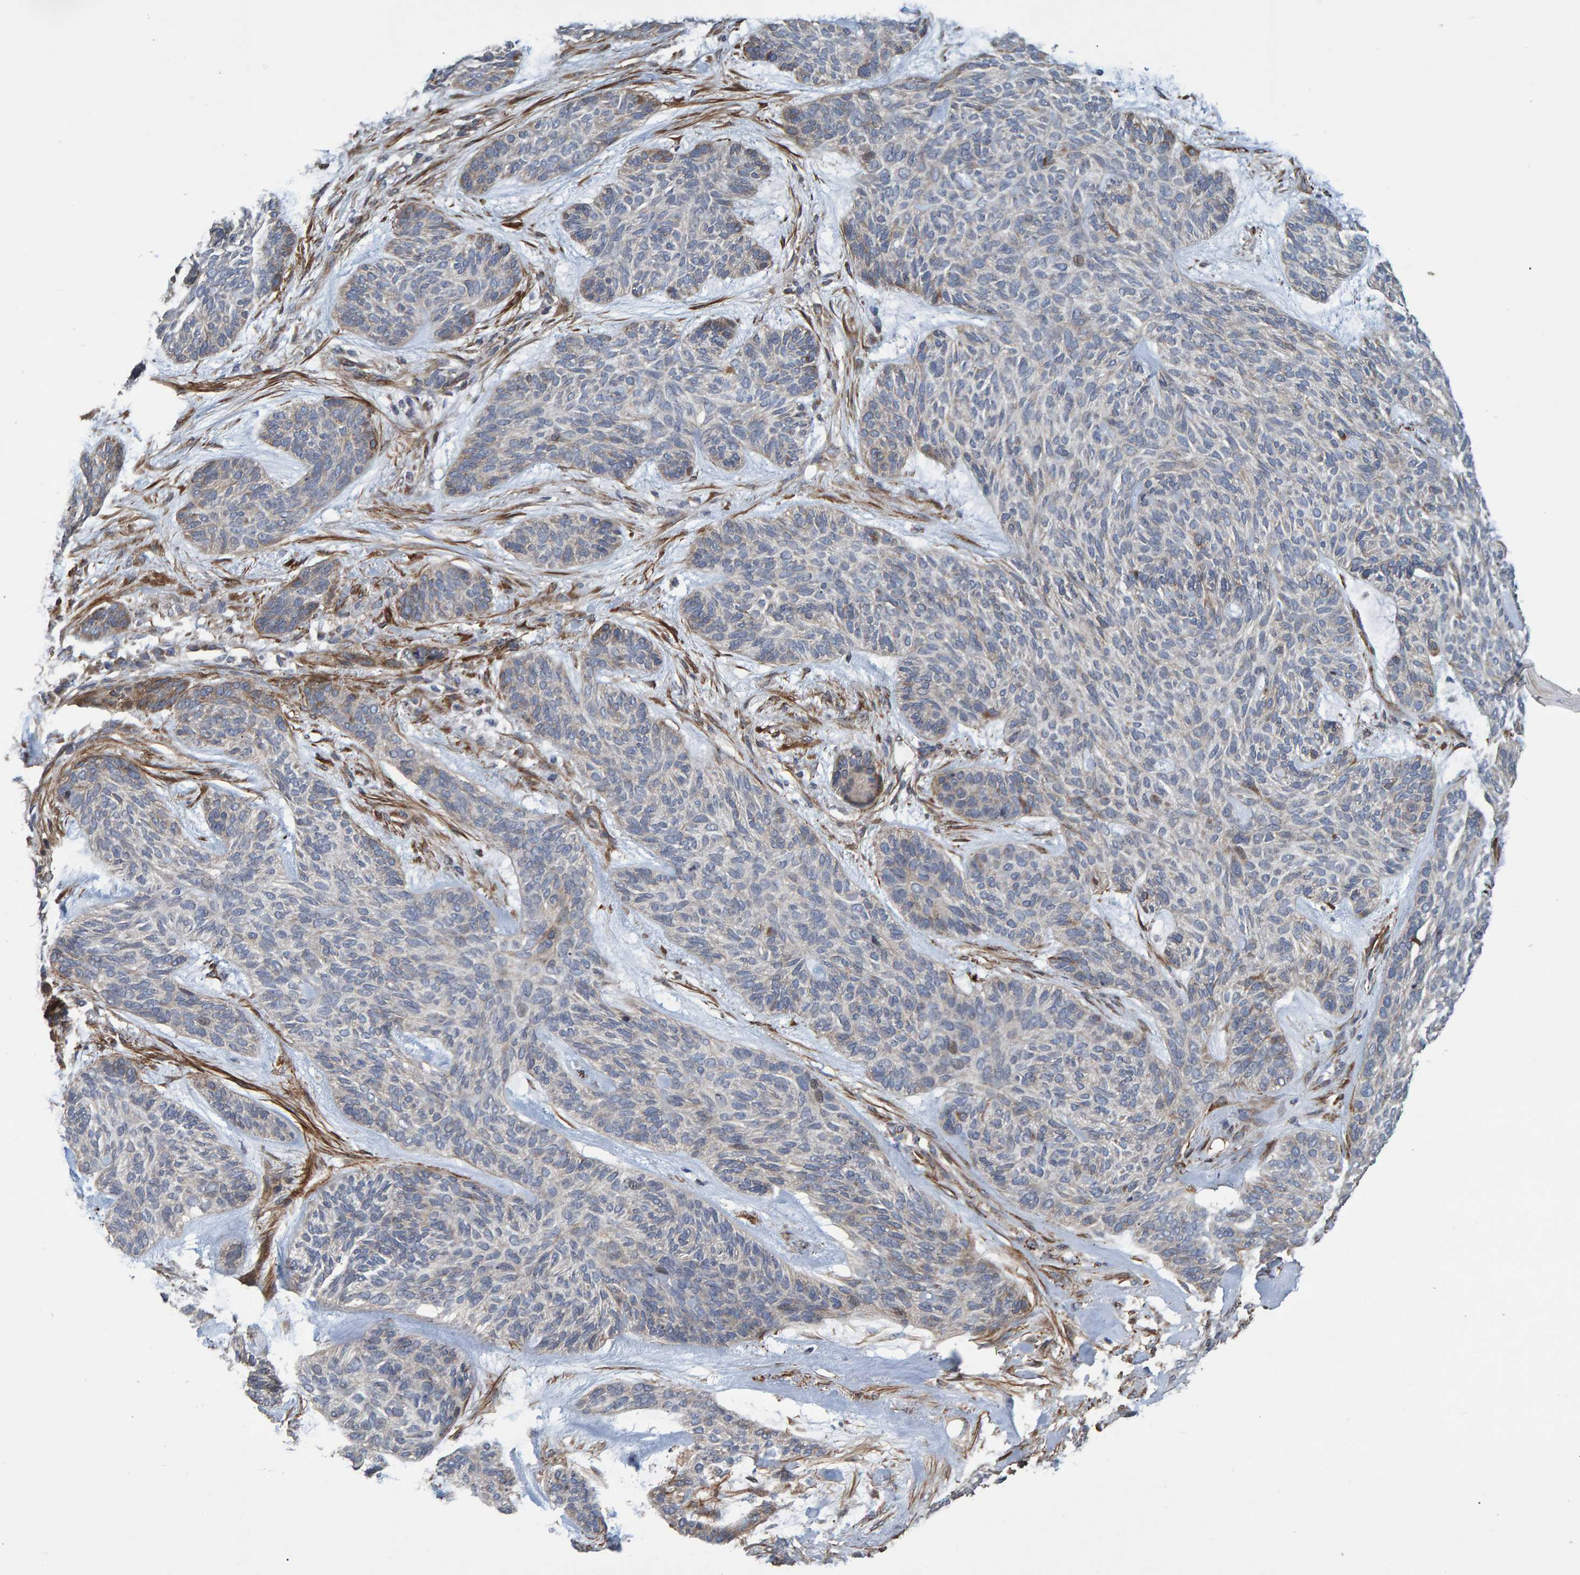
{"staining": {"intensity": "negative", "quantity": "none", "location": "none"}, "tissue": "skin cancer", "cell_type": "Tumor cells", "image_type": "cancer", "snomed": [{"axis": "morphology", "description": "Basal cell carcinoma"}, {"axis": "topography", "description": "Skin"}], "caption": "High power microscopy histopathology image of an IHC micrograph of skin cancer, revealing no significant staining in tumor cells.", "gene": "SLIT2", "patient": {"sex": "male", "age": 55}}